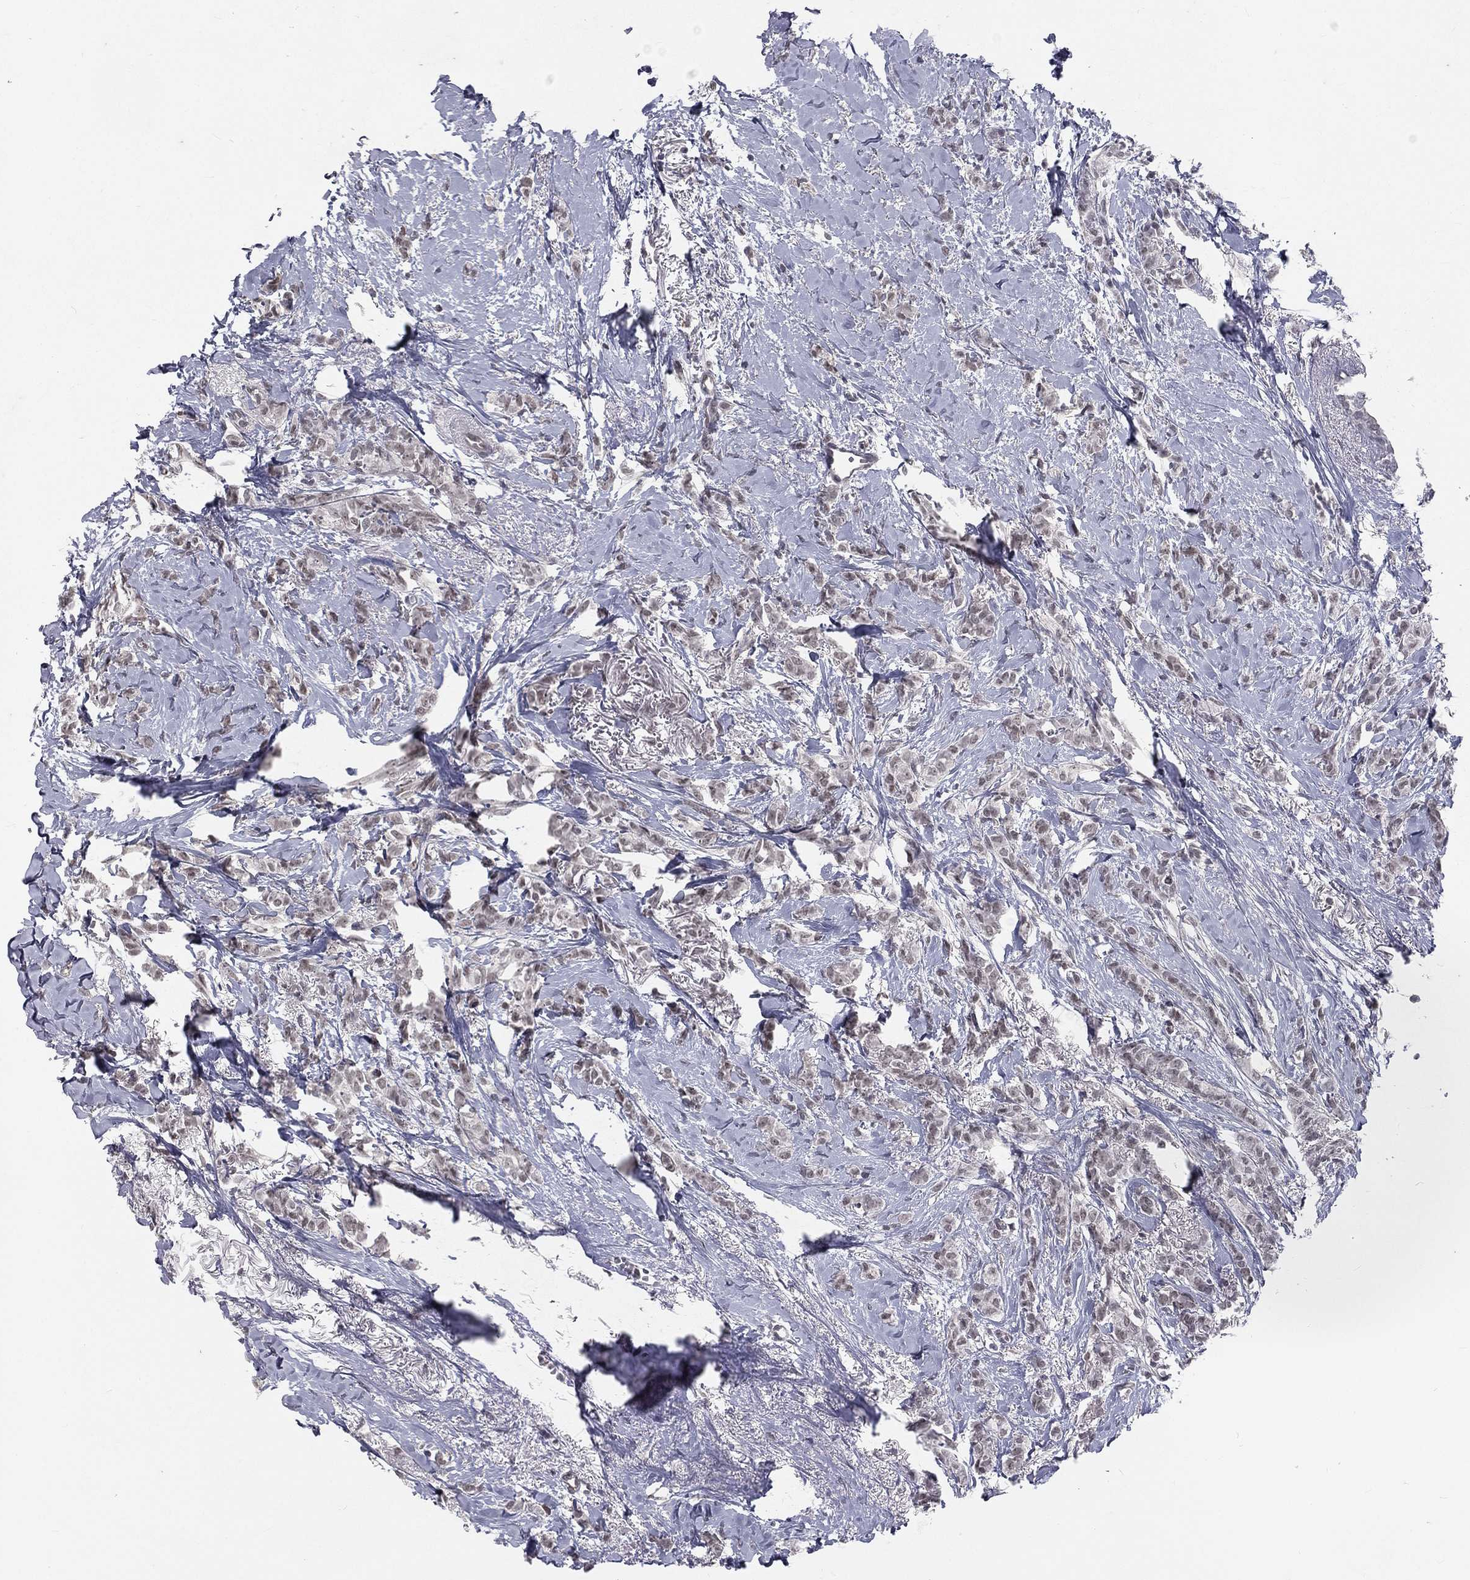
{"staining": {"intensity": "negative", "quantity": "none", "location": "none"}, "tissue": "breast cancer", "cell_type": "Tumor cells", "image_type": "cancer", "snomed": [{"axis": "morphology", "description": "Duct carcinoma"}, {"axis": "topography", "description": "Breast"}], "caption": "DAB immunohistochemical staining of human invasive ductal carcinoma (breast) exhibits no significant staining in tumor cells.", "gene": "MORC2", "patient": {"sex": "female", "age": 85}}